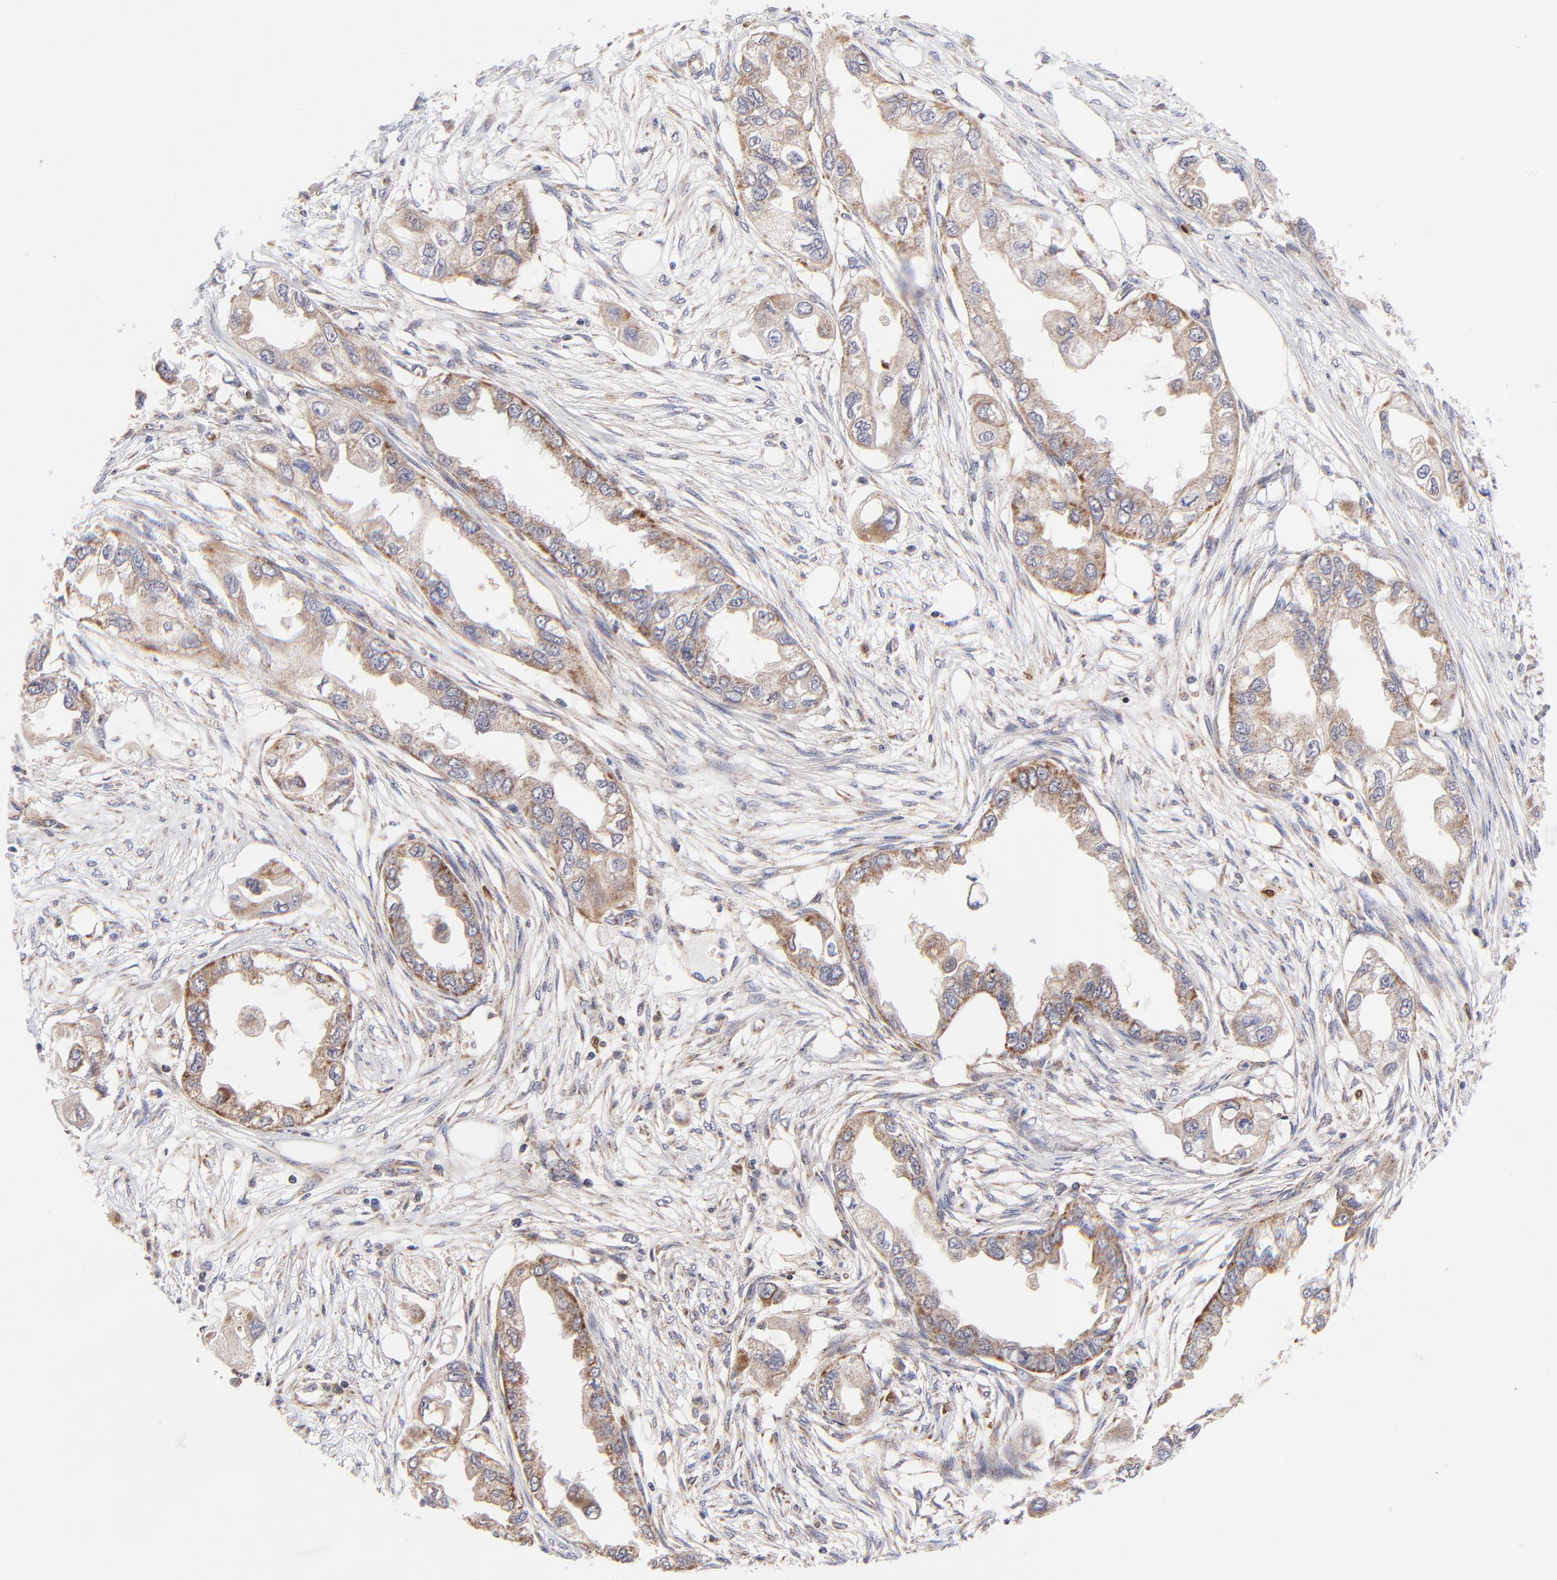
{"staining": {"intensity": "moderate", "quantity": ">75%", "location": "cytoplasmic/membranous"}, "tissue": "endometrial cancer", "cell_type": "Tumor cells", "image_type": "cancer", "snomed": [{"axis": "morphology", "description": "Adenocarcinoma, NOS"}, {"axis": "topography", "description": "Endometrium"}], "caption": "The immunohistochemical stain highlights moderate cytoplasmic/membranous expression in tumor cells of endometrial cancer (adenocarcinoma) tissue.", "gene": "FBXL12", "patient": {"sex": "female", "age": 67}}